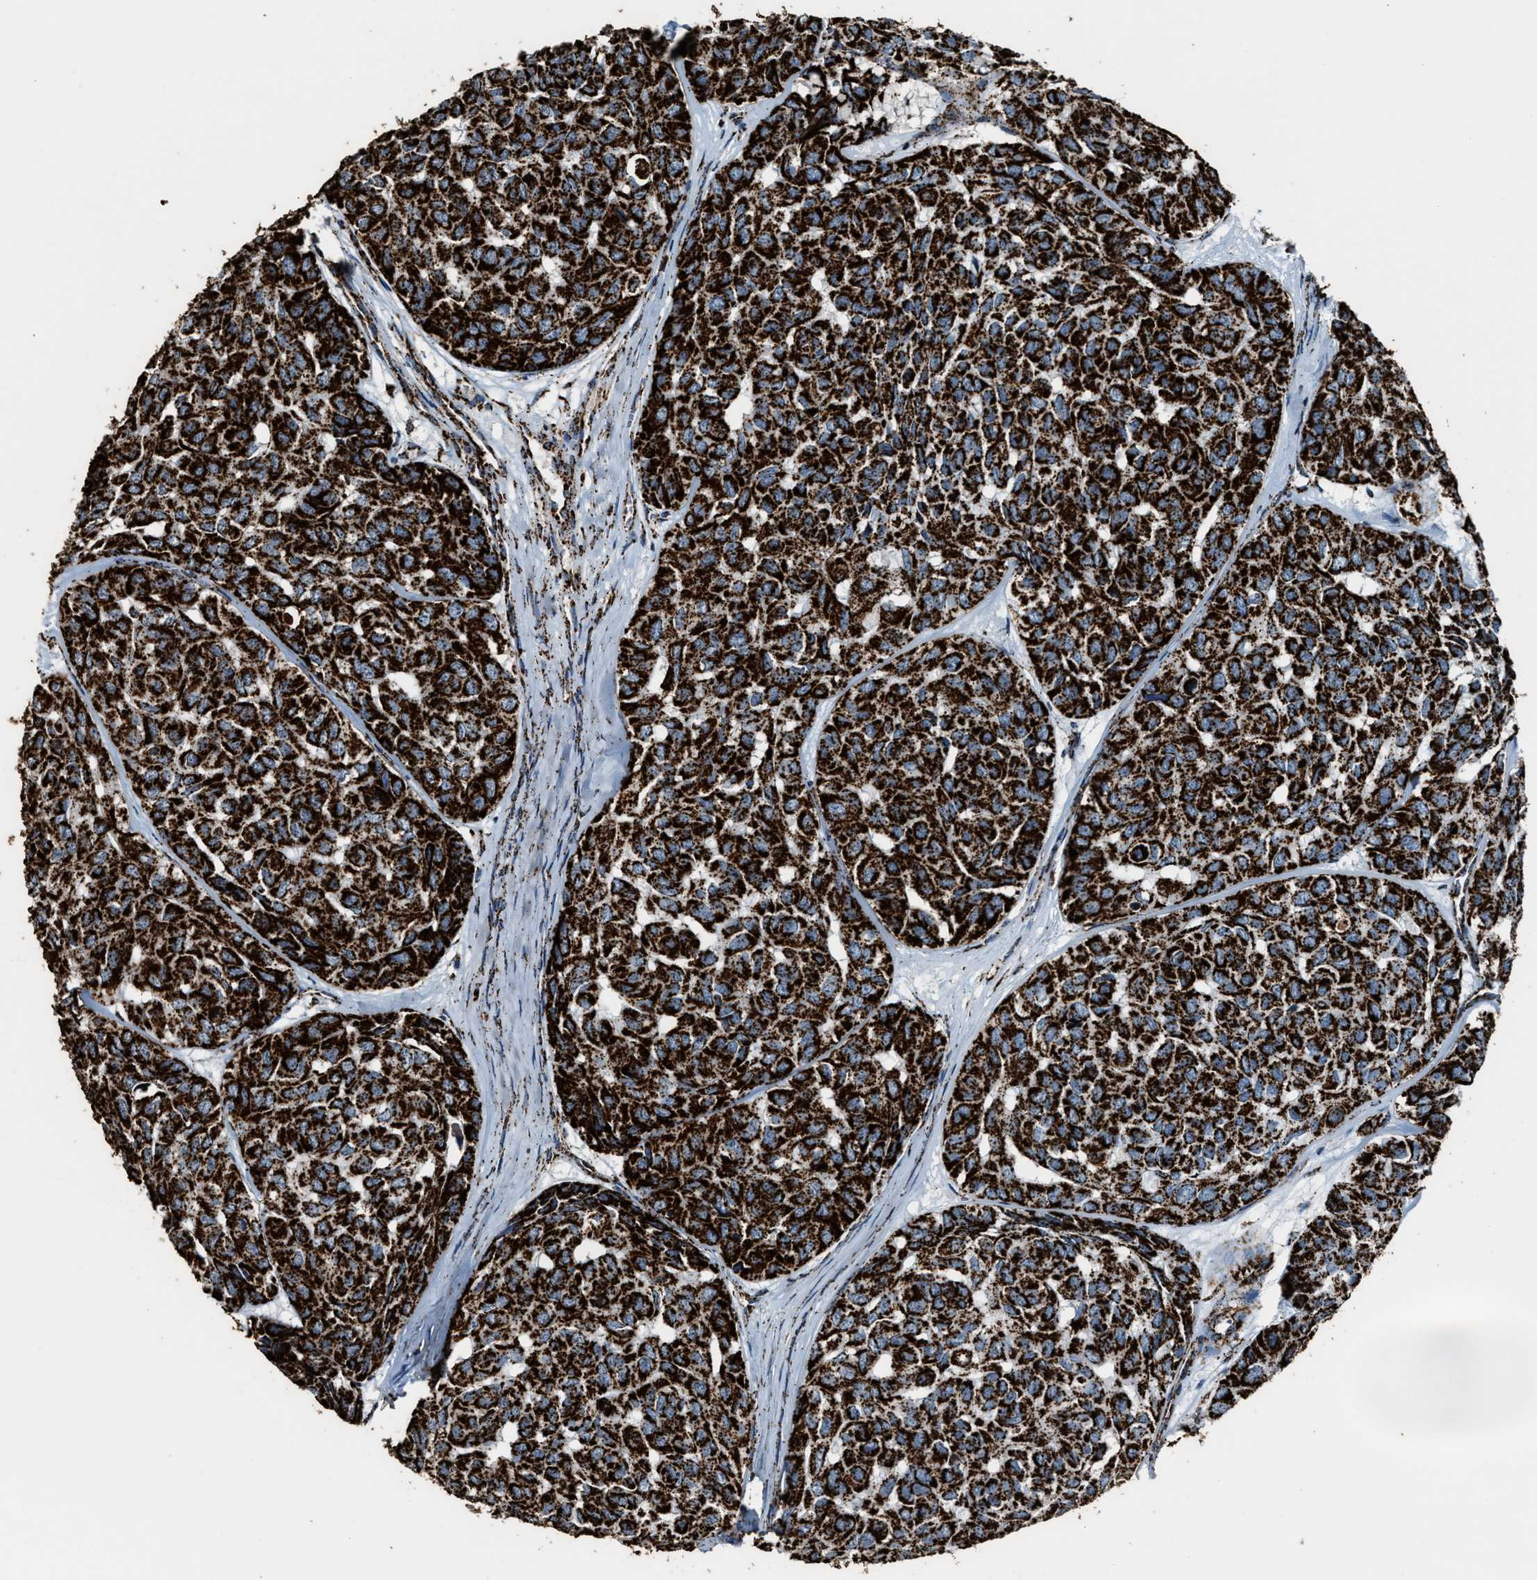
{"staining": {"intensity": "strong", "quantity": ">75%", "location": "cytoplasmic/membranous"}, "tissue": "head and neck cancer", "cell_type": "Tumor cells", "image_type": "cancer", "snomed": [{"axis": "morphology", "description": "Adenocarcinoma, NOS"}, {"axis": "topography", "description": "Salivary gland, NOS"}, {"axis": "topography", "description": "Head-Neck"}], "caption": "Immunohistochemistry staining of head and neck cancer (adenocarcinoma), which demonstrates high levels of strong cytoplasmic/membranous staining in approximately >75% of tumor cells indicating strong cytoplasmic/membranous protein positivity. The staining was performed using DAB (brown) for protein detection and nuclei were counterstained in hematoxylin (blue).", "gene": "MDH2", "patient": {"sex": "female", "age": 76}}